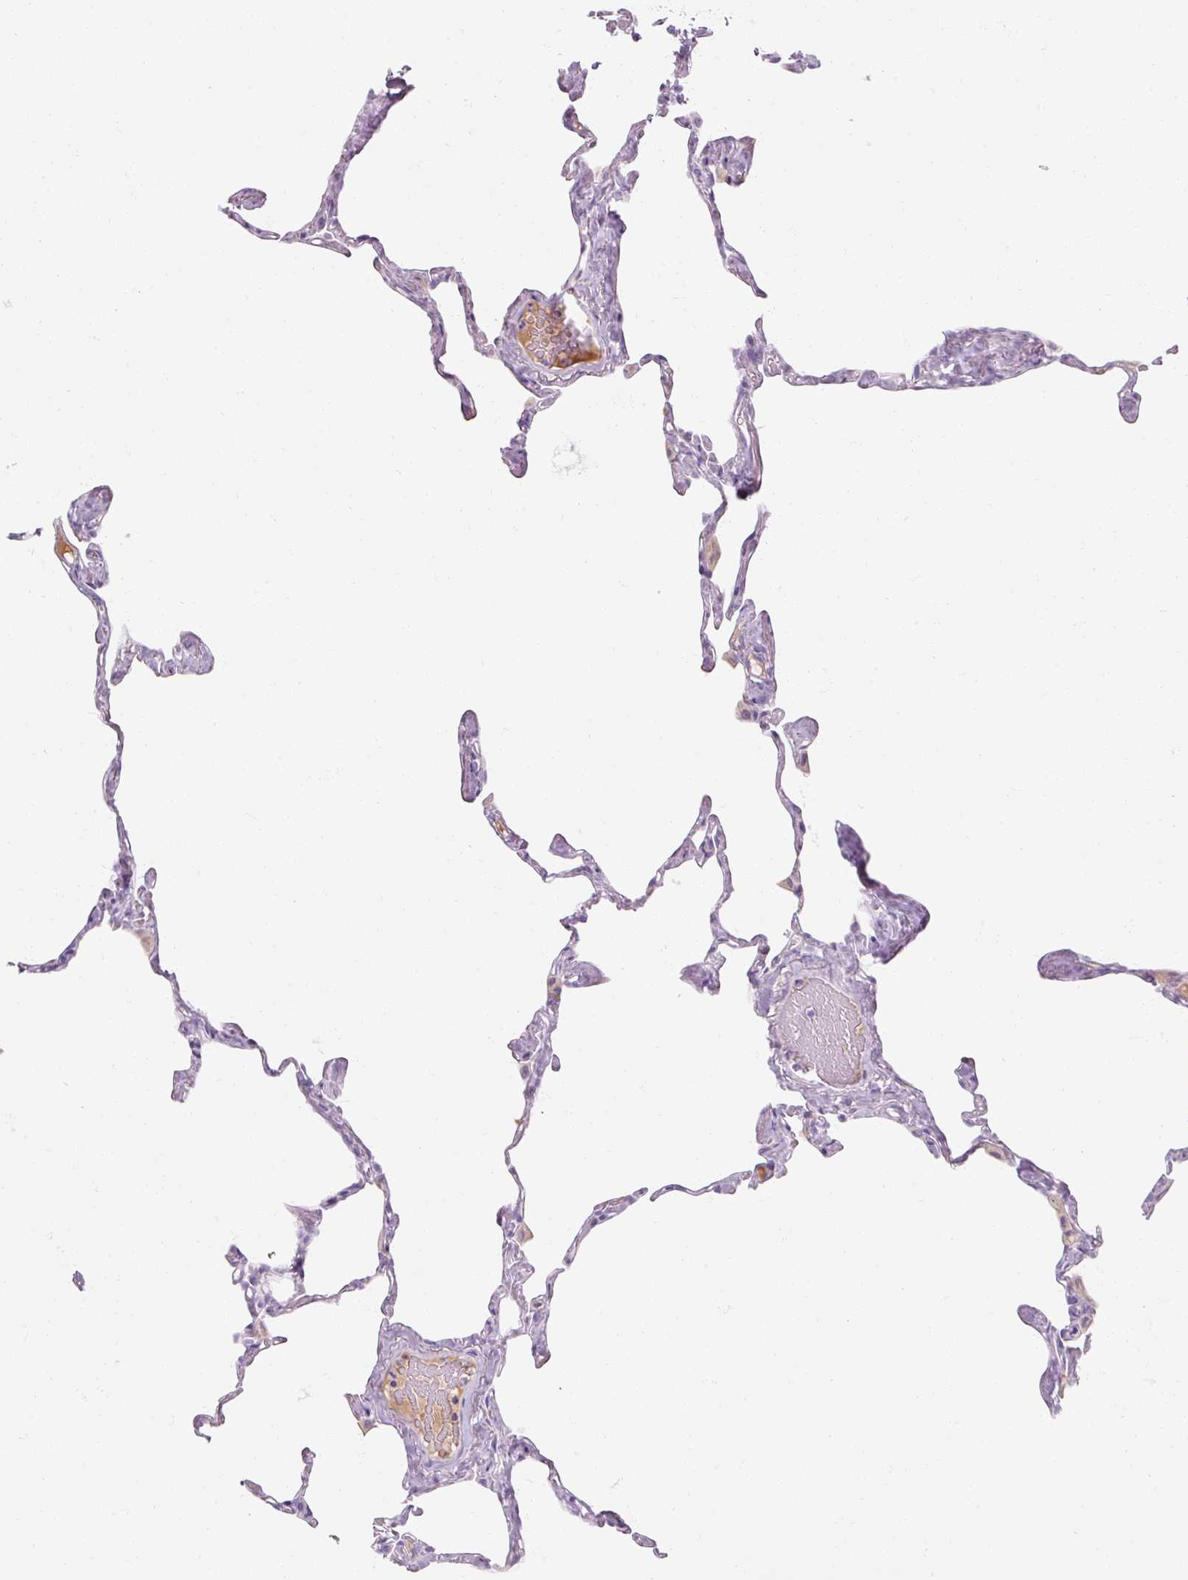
{"staining": {"intensity": "negative", "quantity": "none", "location": "none"}, "tissue": "lung", "cell_type": "Alveolar cells", "image_type": "normal", "snomed": [{"axis": "morphology", "description": "Normal tissue, NOS"}, {"axis": "topography", "description": "Lung"}], "caption": "Immunohistochemistry photomicrograph of unremarkable lung: human lung stained with DAB (3,3'-diaminobenzidine) reveals no significant protein expression in alveolar cells. (DAB (3,3'-diaminobenzidine) immunohistochemistry (IHC), high magnification).", "gene": "NFE2L3", "patient": {"sex": "male", "age": 65}}